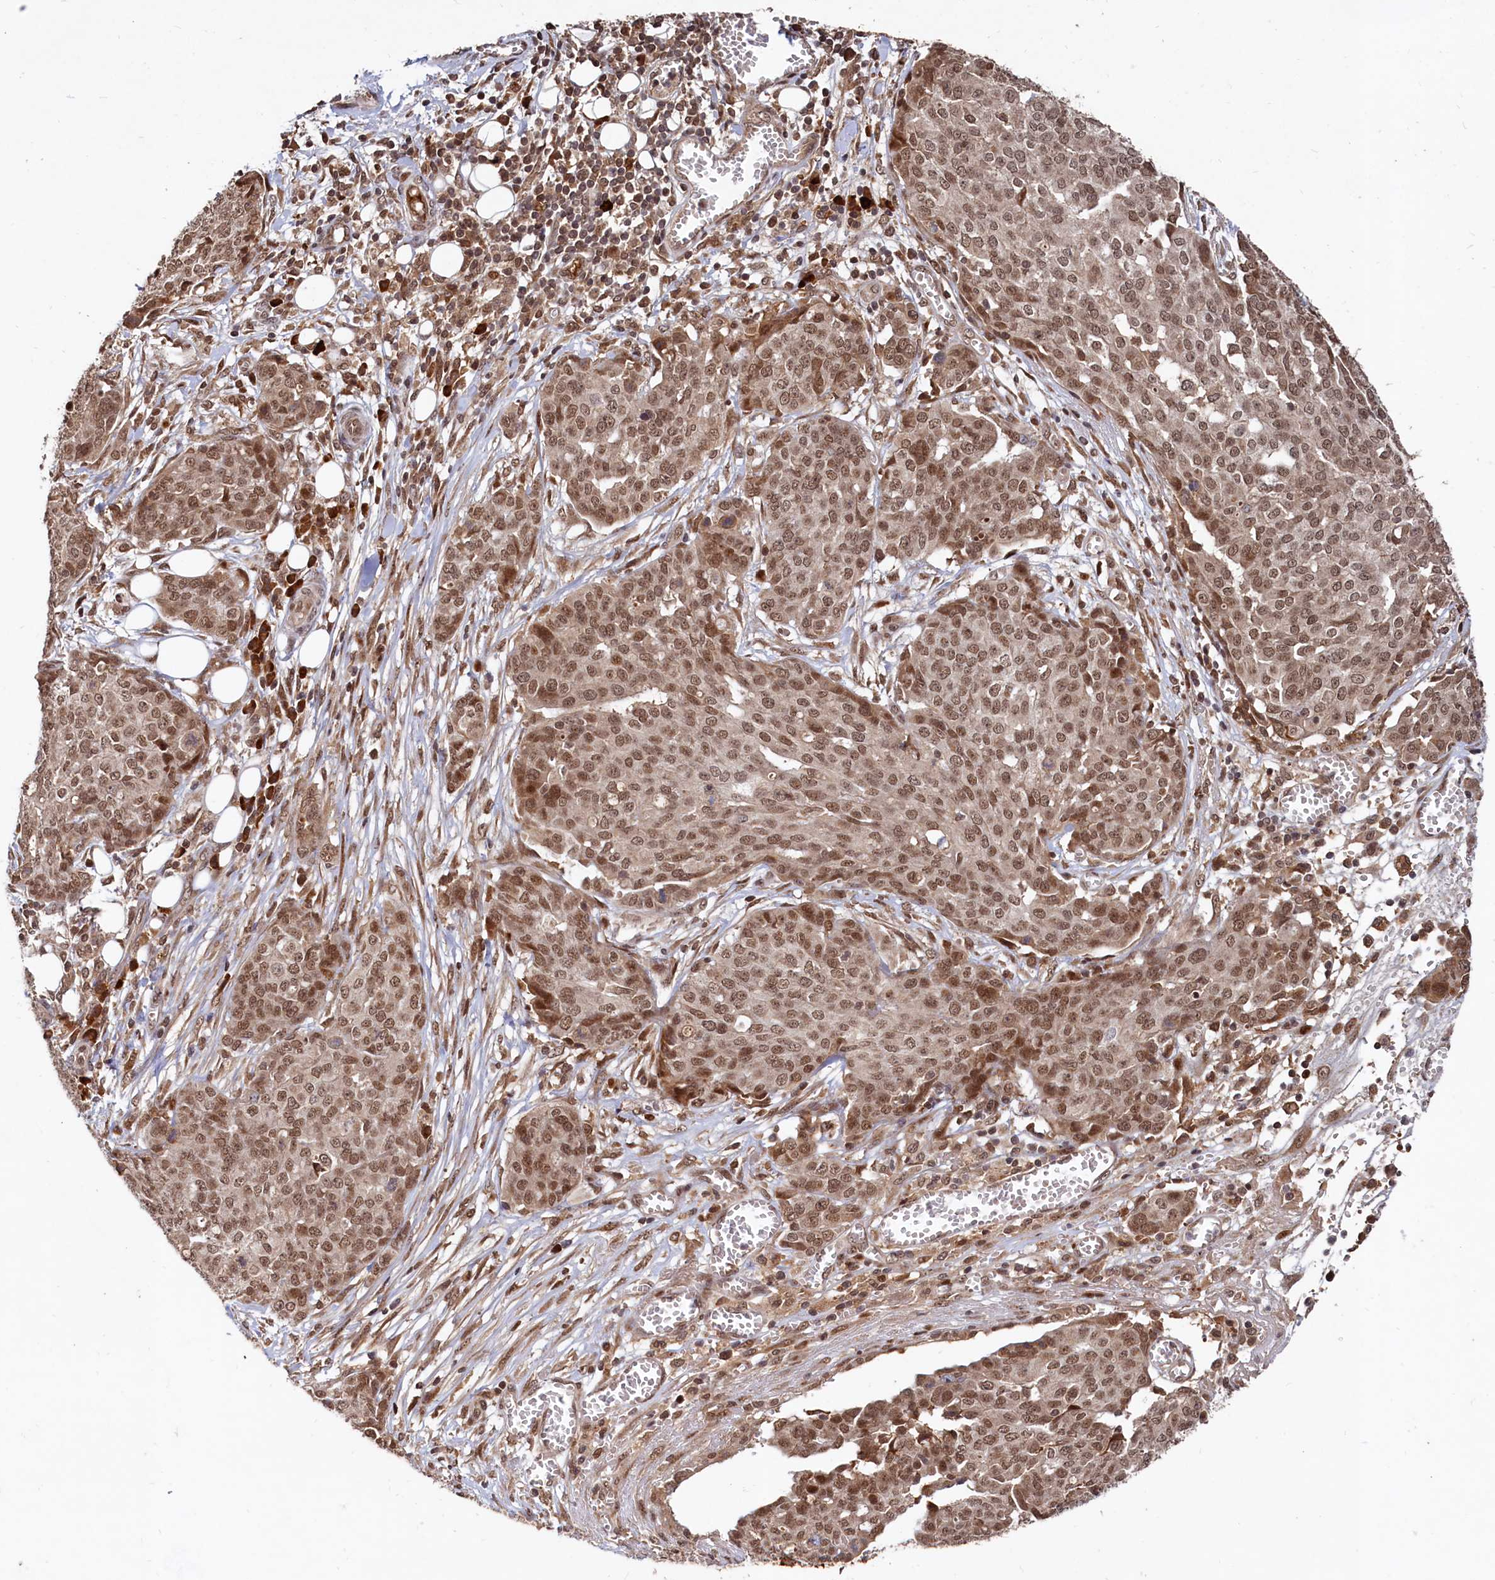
{"staining": {"intensity": "moderate", "quantity": ">75%", "location": "nuclear"}, "tissue": "ovarian cancer", "cell_type": "Tumor cells", "image_type": "cancer", "snomed": [{"axis": "morphology", "description": "Cystadenocarcinoma, serous, NOS"}, {"axis": "topography", "description": "Soft tissue"}, {"axis": "topography", "description": "Ovary"}], "caption": "This is a micrograph of immunohistochemistry (IHC) staining of ovarian serous cystadenocarcinoma, which shows moderate expression in the nuclear of tumor cells.", "gene": "TRAPPC4", "patient": {"sex": "female", "age": 57}}